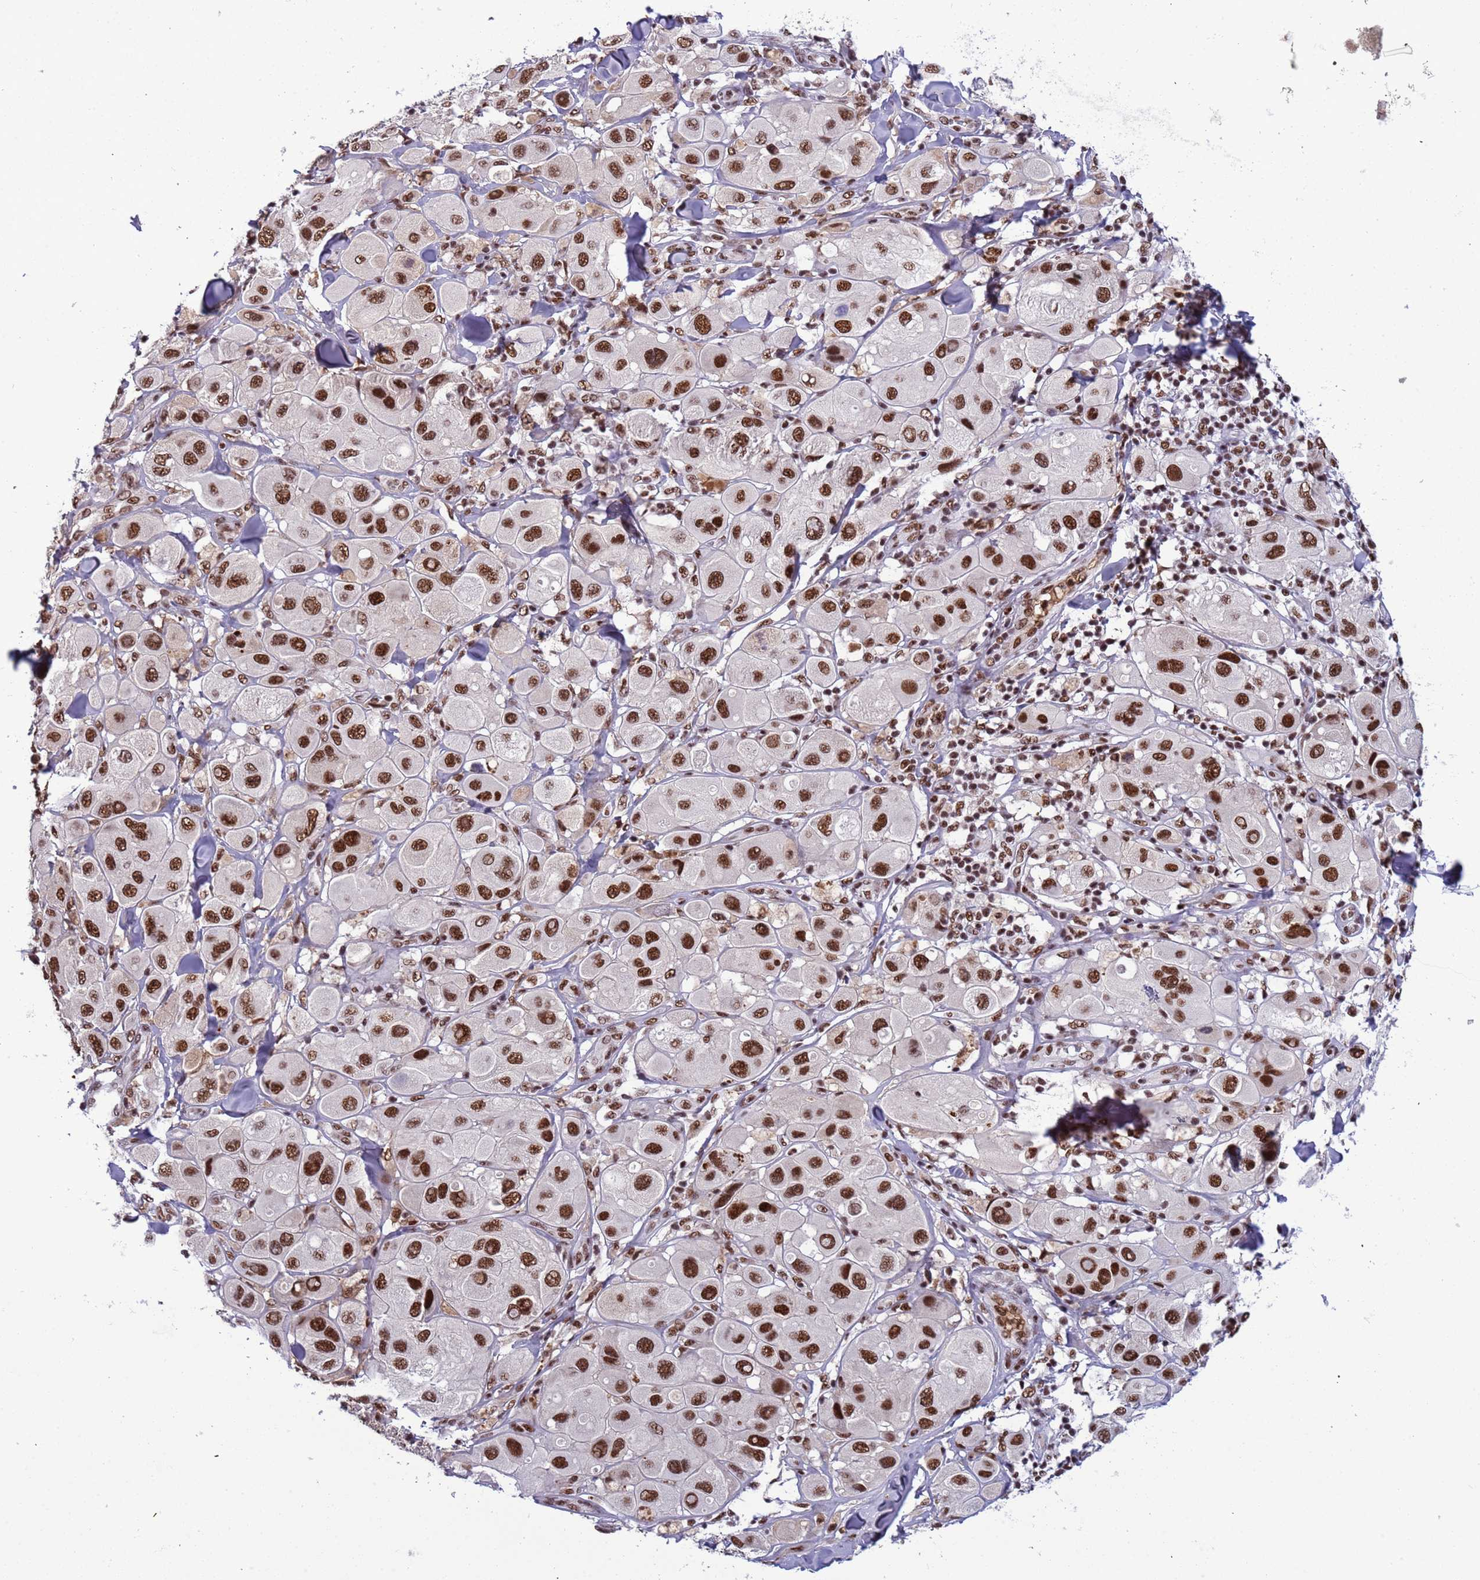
{"staining": {"intensity": "strong", "quantity": ">75%", "location": "nuclear"}, "tissue": "melanoma", "cell_type": "Tumor cells", "image_type": "cancer", "snomed": [{"axis": "morphology", "description": "Malignant melanoma, Metastatic site"}, {"axis": "topography", "description": "Skin"}], "caption": "This photomicrograph reveals IHC staining of malignant melanoma (metastatic site), with high strong nuclear positivity in about >75% of tumor cells.", "gene": "SRRT", "patient": {"sex": "male", "age": 41}}